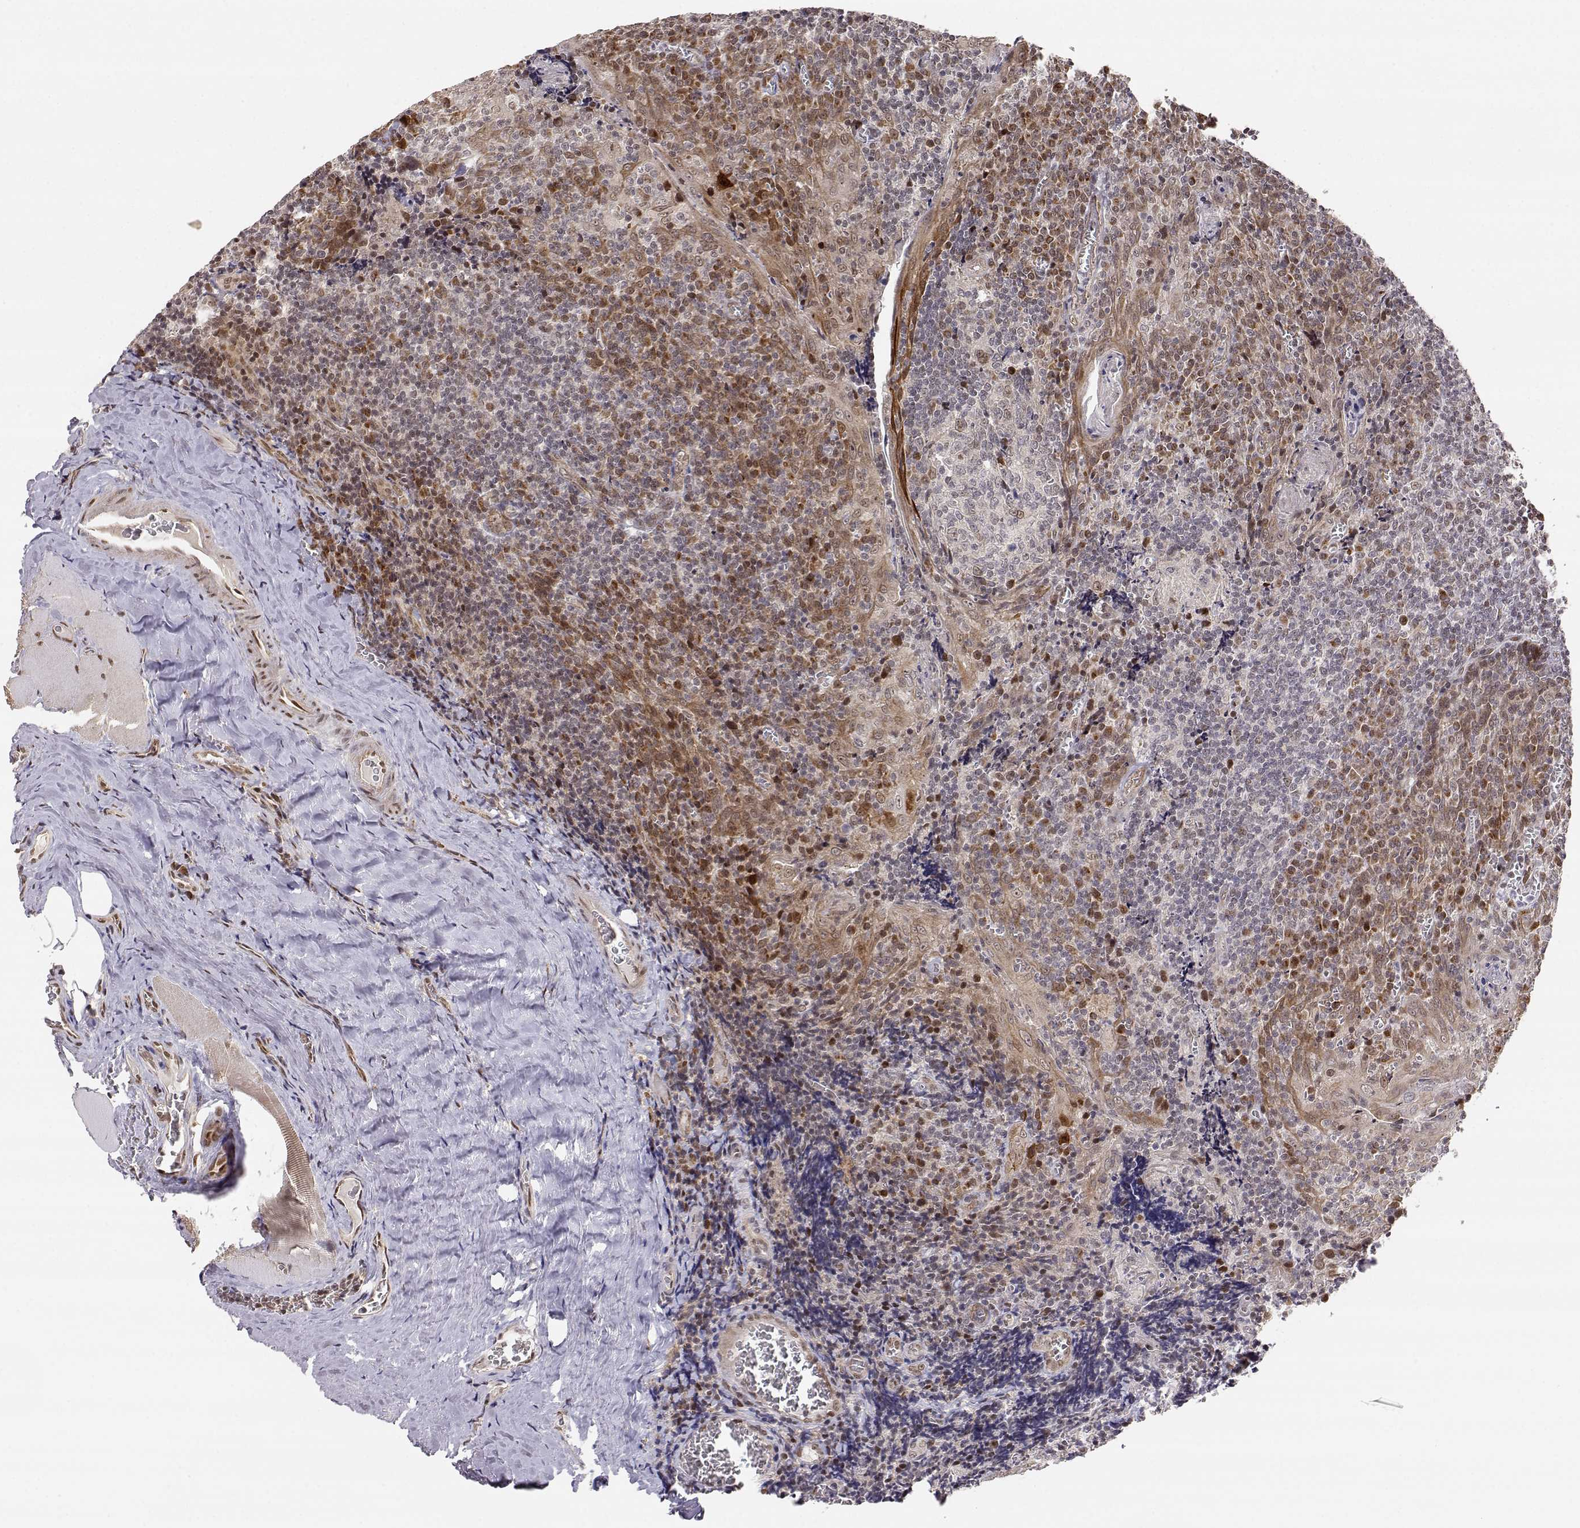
{"staining": {"intensity": "strong", "quantity": "<25%", "location": "cytoplasmic/membranous,nuclear"}, "tissue": "tonsil", "cell_type": "Germinal center cells", "image_type": "normal", "snomed": [{"axis": "morphology", "description": "Normal tissue, NOS"}, {"axis": "morphology", "description": "Inflammation, NOS"}, {"axis": "topography", "description": "Tonsil"}], "caption": "DAB immunohistochemical staining of benign human tonsil reveals strong cytoplasmic/membranous,nuclear protein positivity in approximately <25% of germinal center cells.", "gene": "BRCA1", "patient": {"sex": "female", "age": 31}}